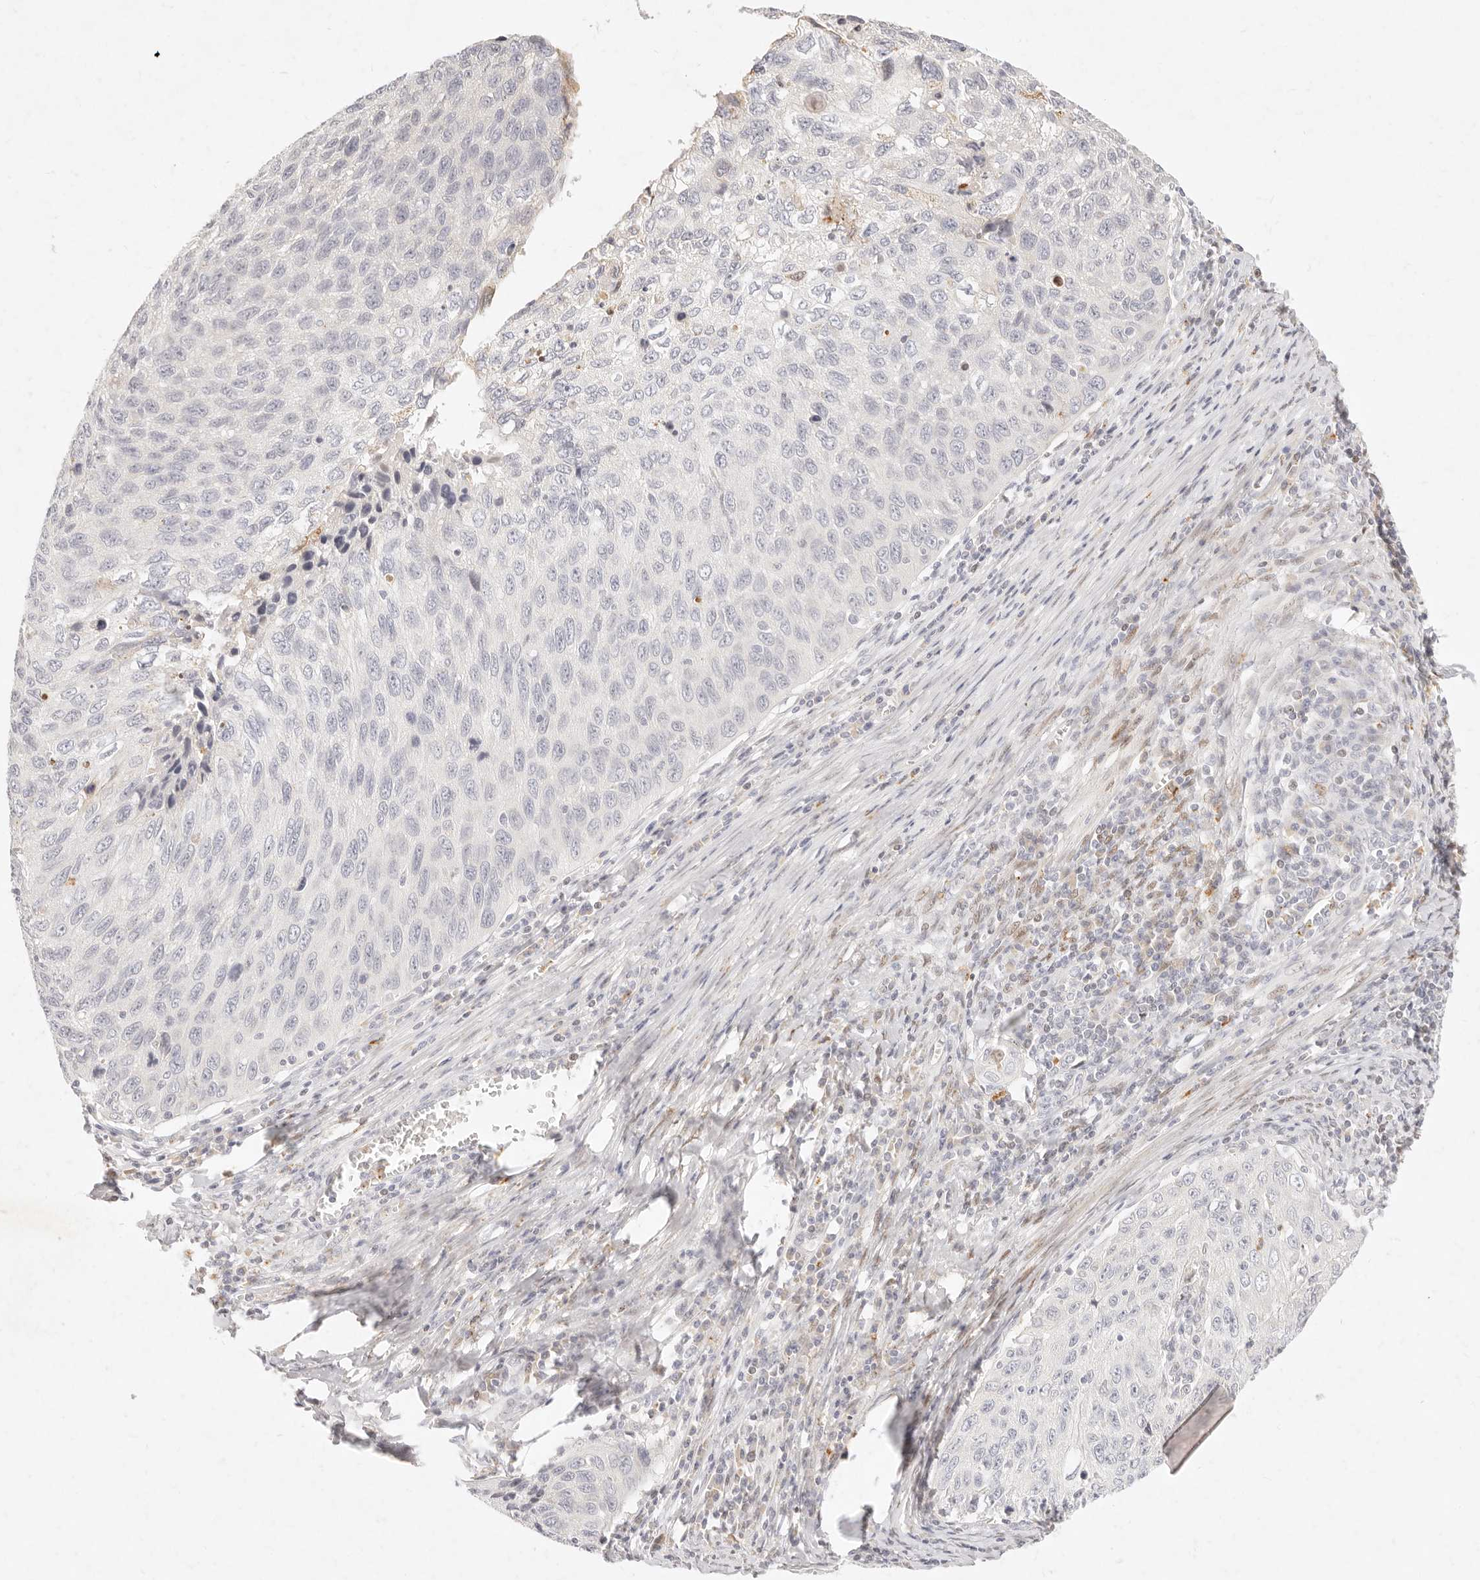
{"staining": {"intensity": "negative", "quantity": "none", "location": "none"}, "tissue": "cervical cancer", "cell_type": "Tumor cells", "image_type": "cancer", "snomed": [{"axis": "morphology", "description": "Squamous cell carcinoma, NOS"}, {"axis": "topography", "description": "Cervix"}], "caption": "Tumor cells show no significant protein staining in cervical cancer.", "gene": "ASCL3", "patient": {"sex": "female", "age": 53}}